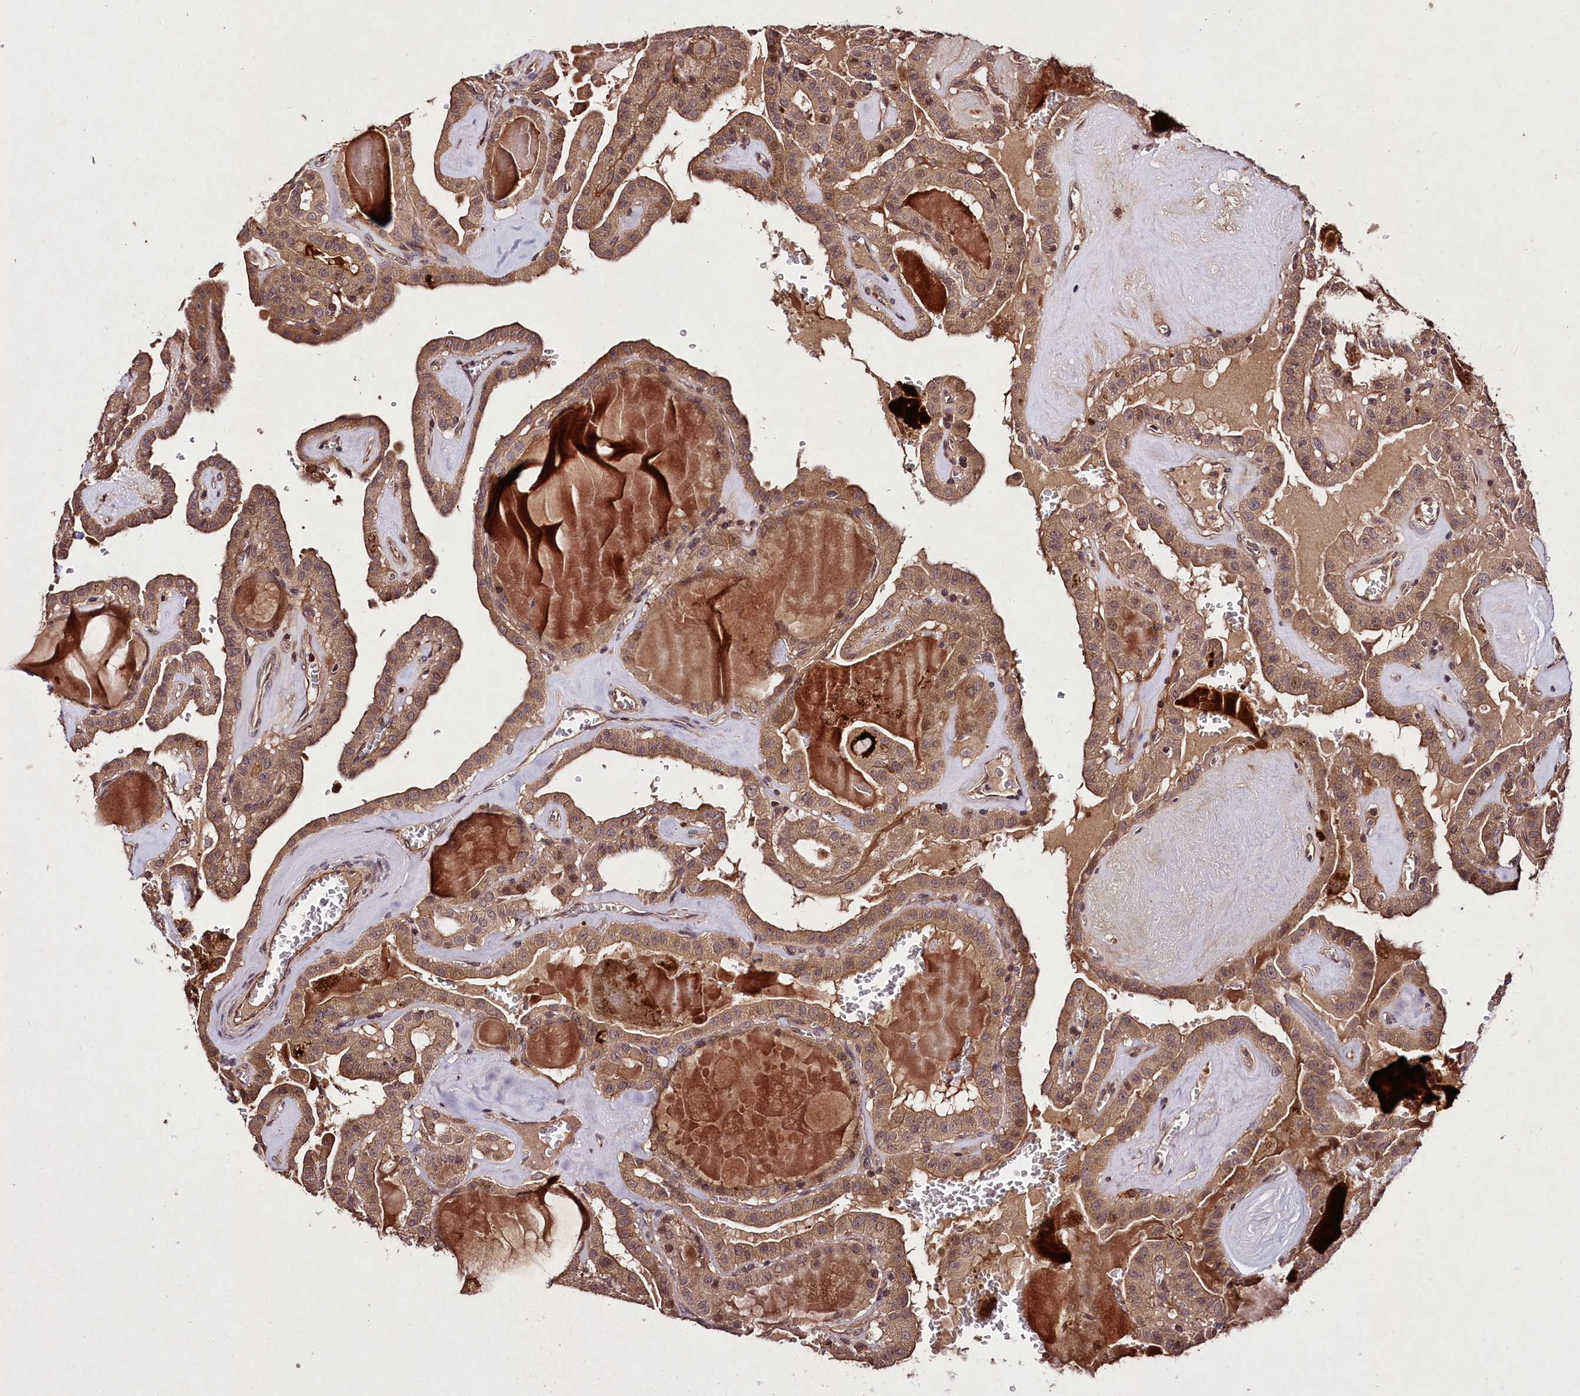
{"staining": {"intensity": "moderate", "quantity": ">75%", "location": "cytoplasmic/membranous"}, "tissue": "thyroid cancer", "cell_type": "Tumor cells", "image_type": "cancer", "snomed": [{"axis": "morphology", "description": "Papillary adenocarcinoma, NOS"}, {"axis": "topography", "description": "Thyroid gland"}], "caption": "Immunohistochemical staining of thyroid papillary adenocarcinoma displays medium levels of moderate cytoplasmic/membranous positivity in approximately >75% of tumor cells.", "gene": "TNPO3", "patient": {"sex": "male", "age": 52}}